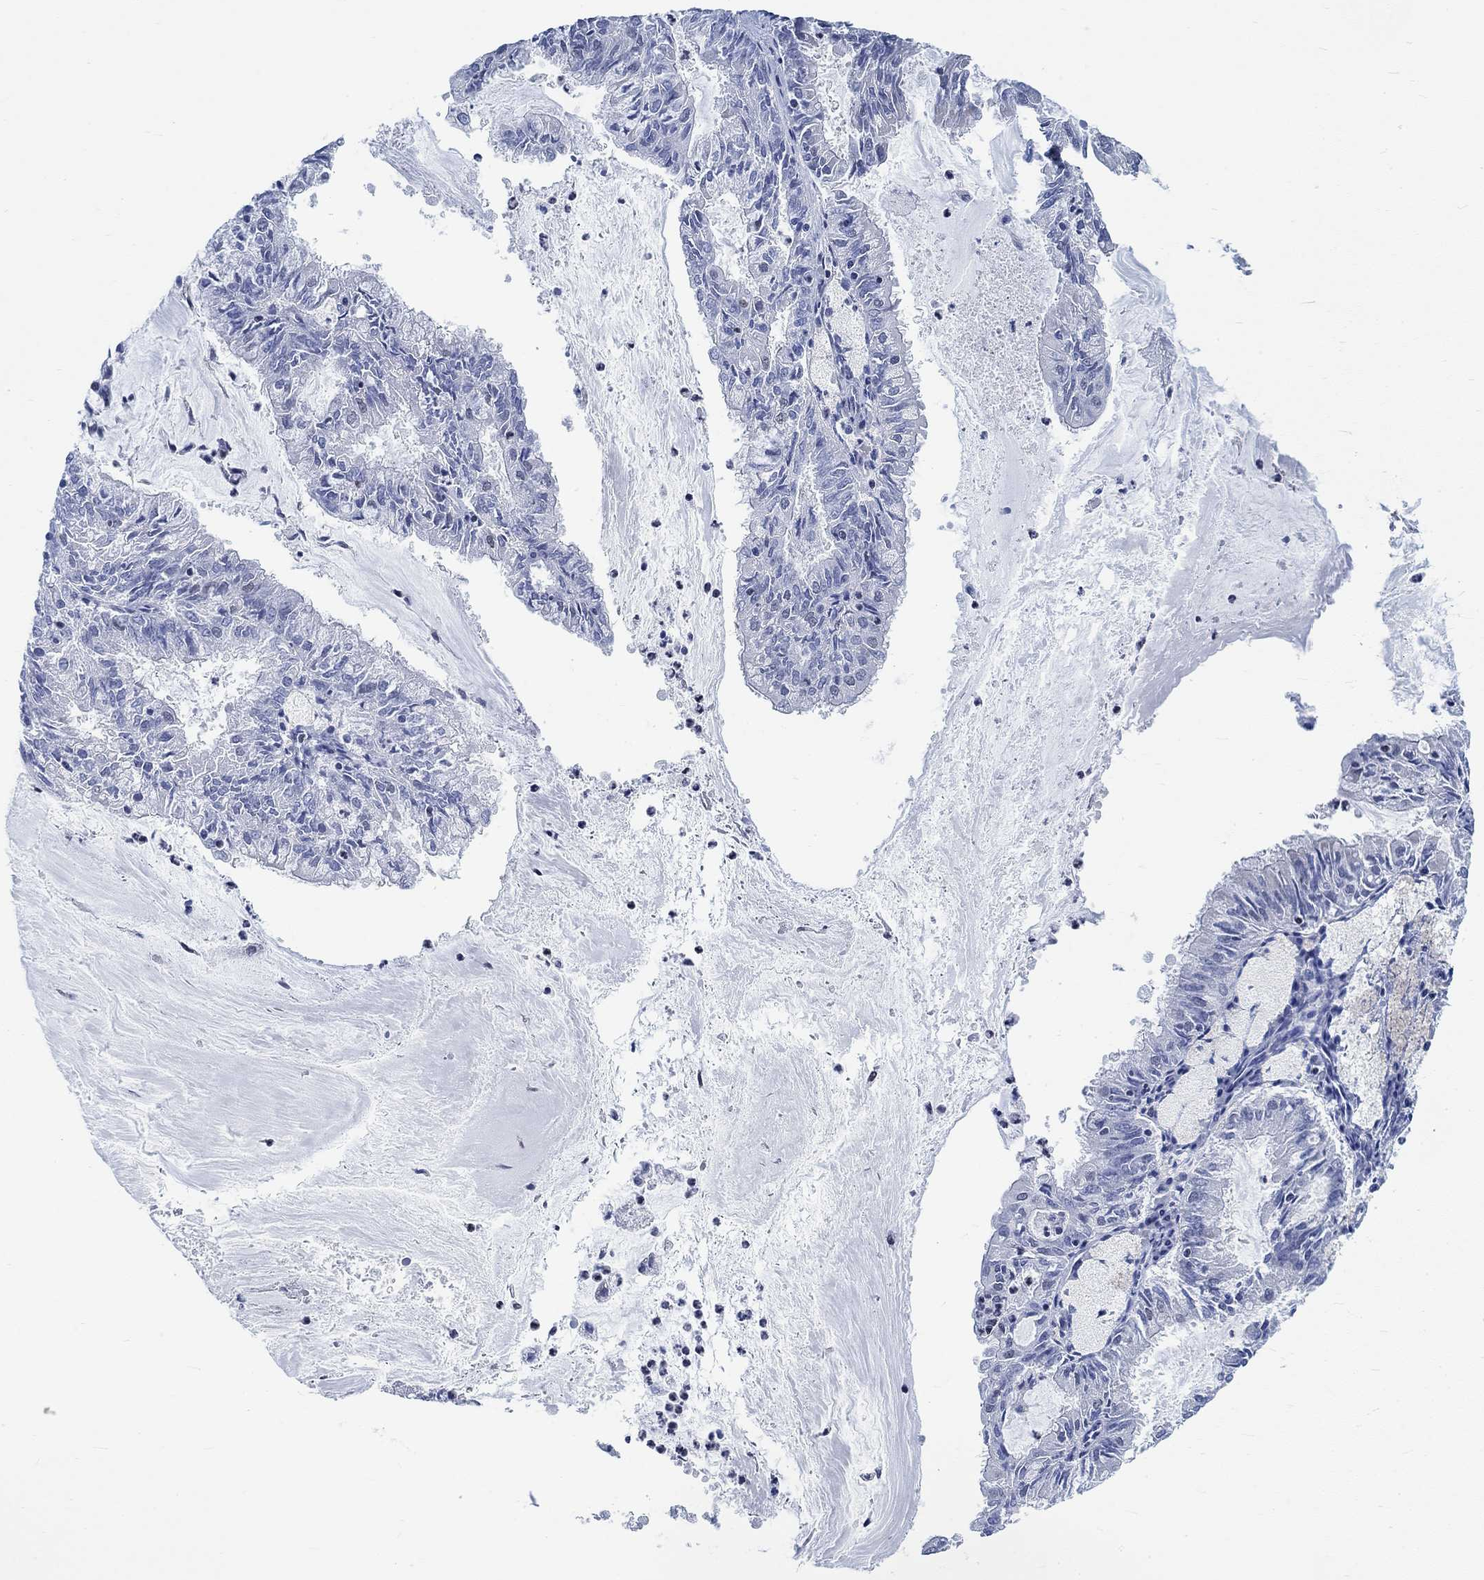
{"staining": {"intensity": "negative", "quantity": "none", "location": "none"}, "tissue": "endometrial cancer", "cell_type": "Tumor cells", "image_type": "cancer", "snomed": [{"axis": "morphology", "description": "Adenocarcinoma, NOS"}, {"axis": "topography", "description": "Endometrium"}], "caption": "An immunohistochemistry photomicrograph of endometrial cancer is shown. There is no staining in tumor cells of endometrial cancer. Nuclei are stained in blue.", "gene": "KCNH8", "patient": {"sex": "female", "age": 57}}